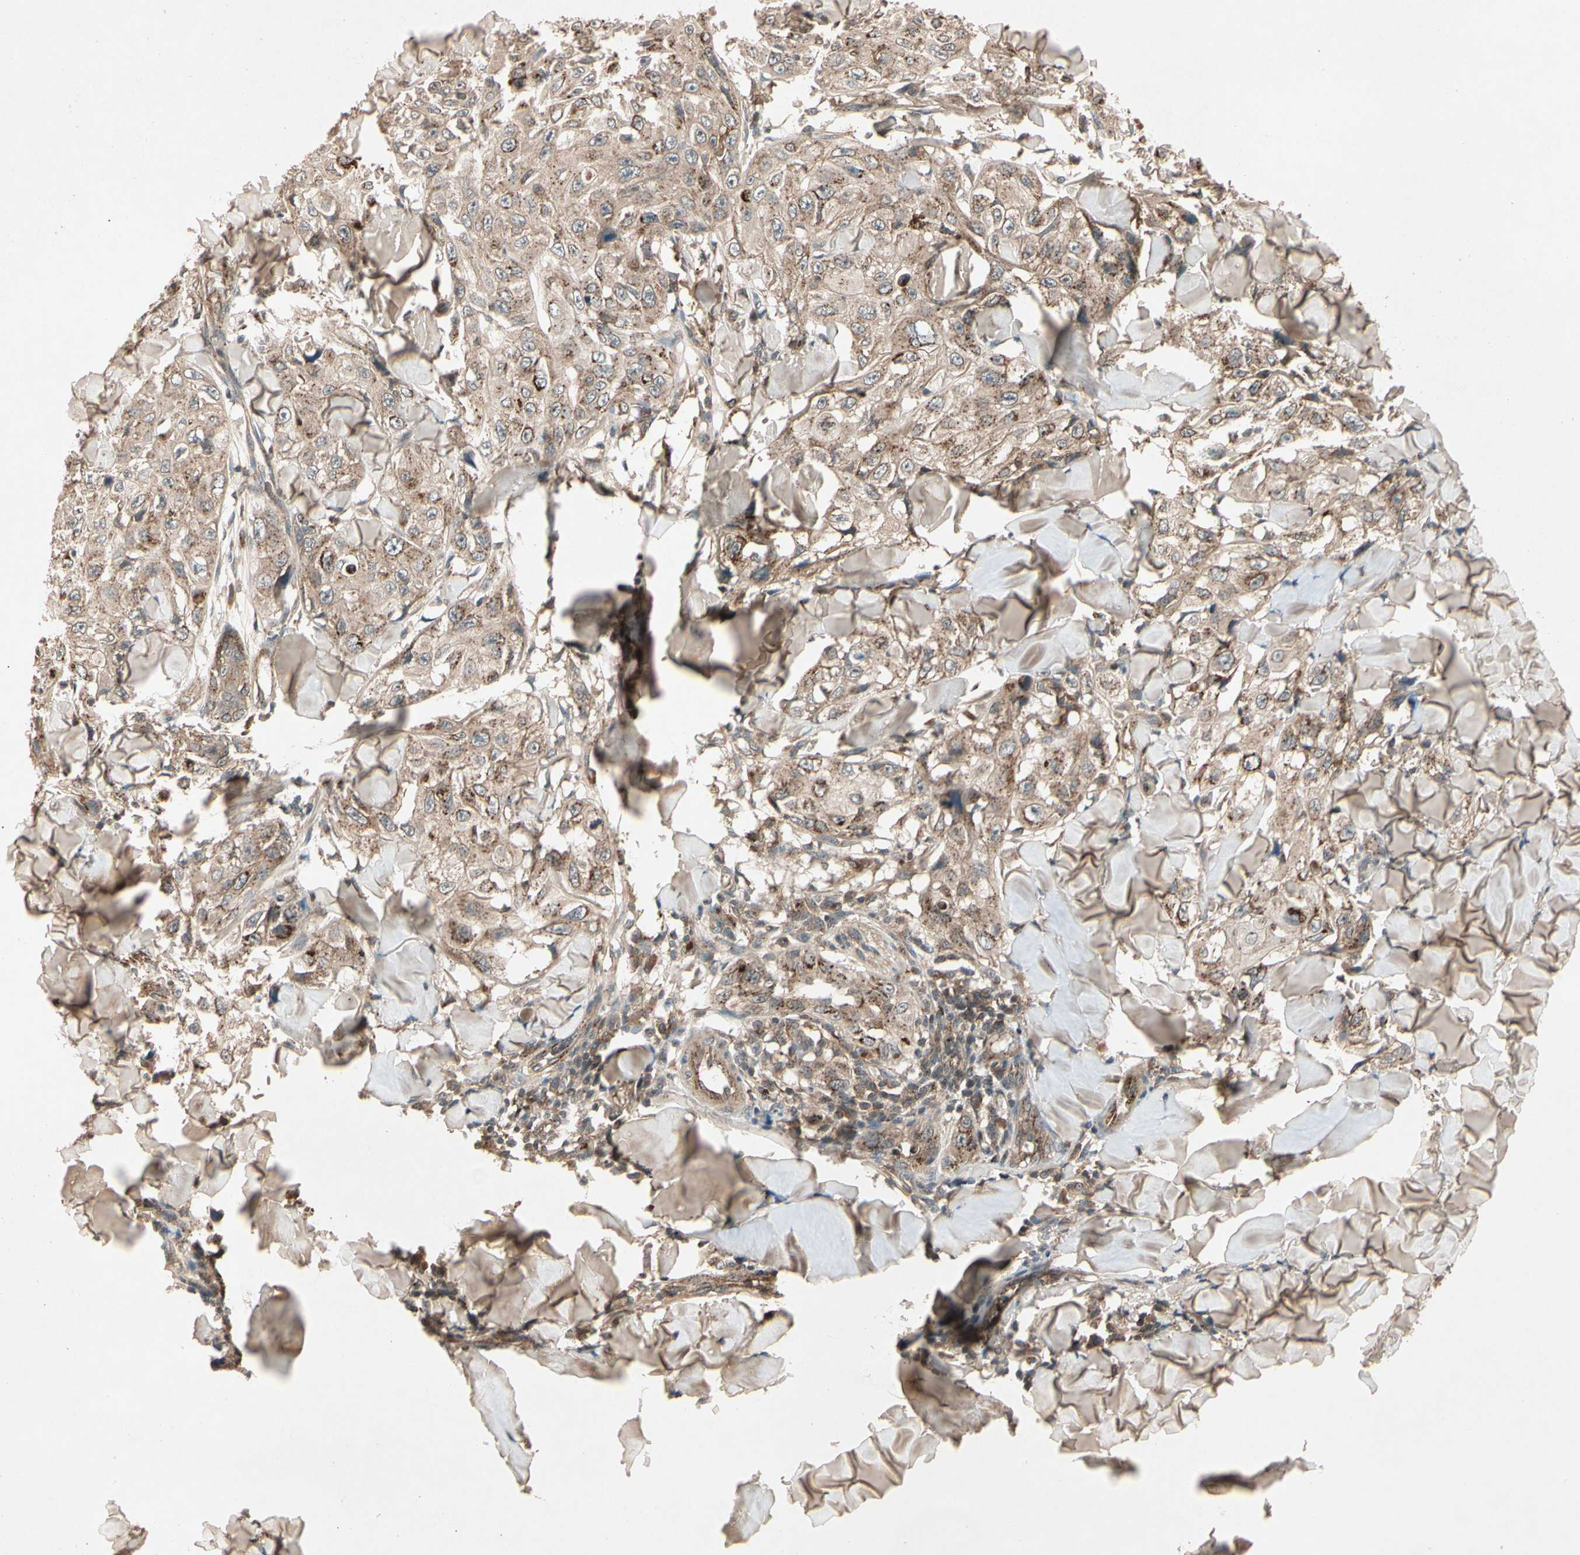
{"staining": {"intensity": "strong", "quantity": "25%-75%", "location": "cytoplasmic/membranous"}, "tissue": "skin cancer", "cell_type": "Tumor cells", "image_type": "cancer", "snomed": [{"axis": "morphology", "description": "Squamous cell carcinoma, NOS"}, {"axis": "topography", "description": "Skin"}], "caption": "High-power microscopy captured an IHC micrograph of squamous cell carcinoma (skin), revealing strong cytoplasmic/membranous positivity in about 25%-75% of tumor cells.", "gene": "FLOT1", "patient": {"sex": "male", "age": 86}}